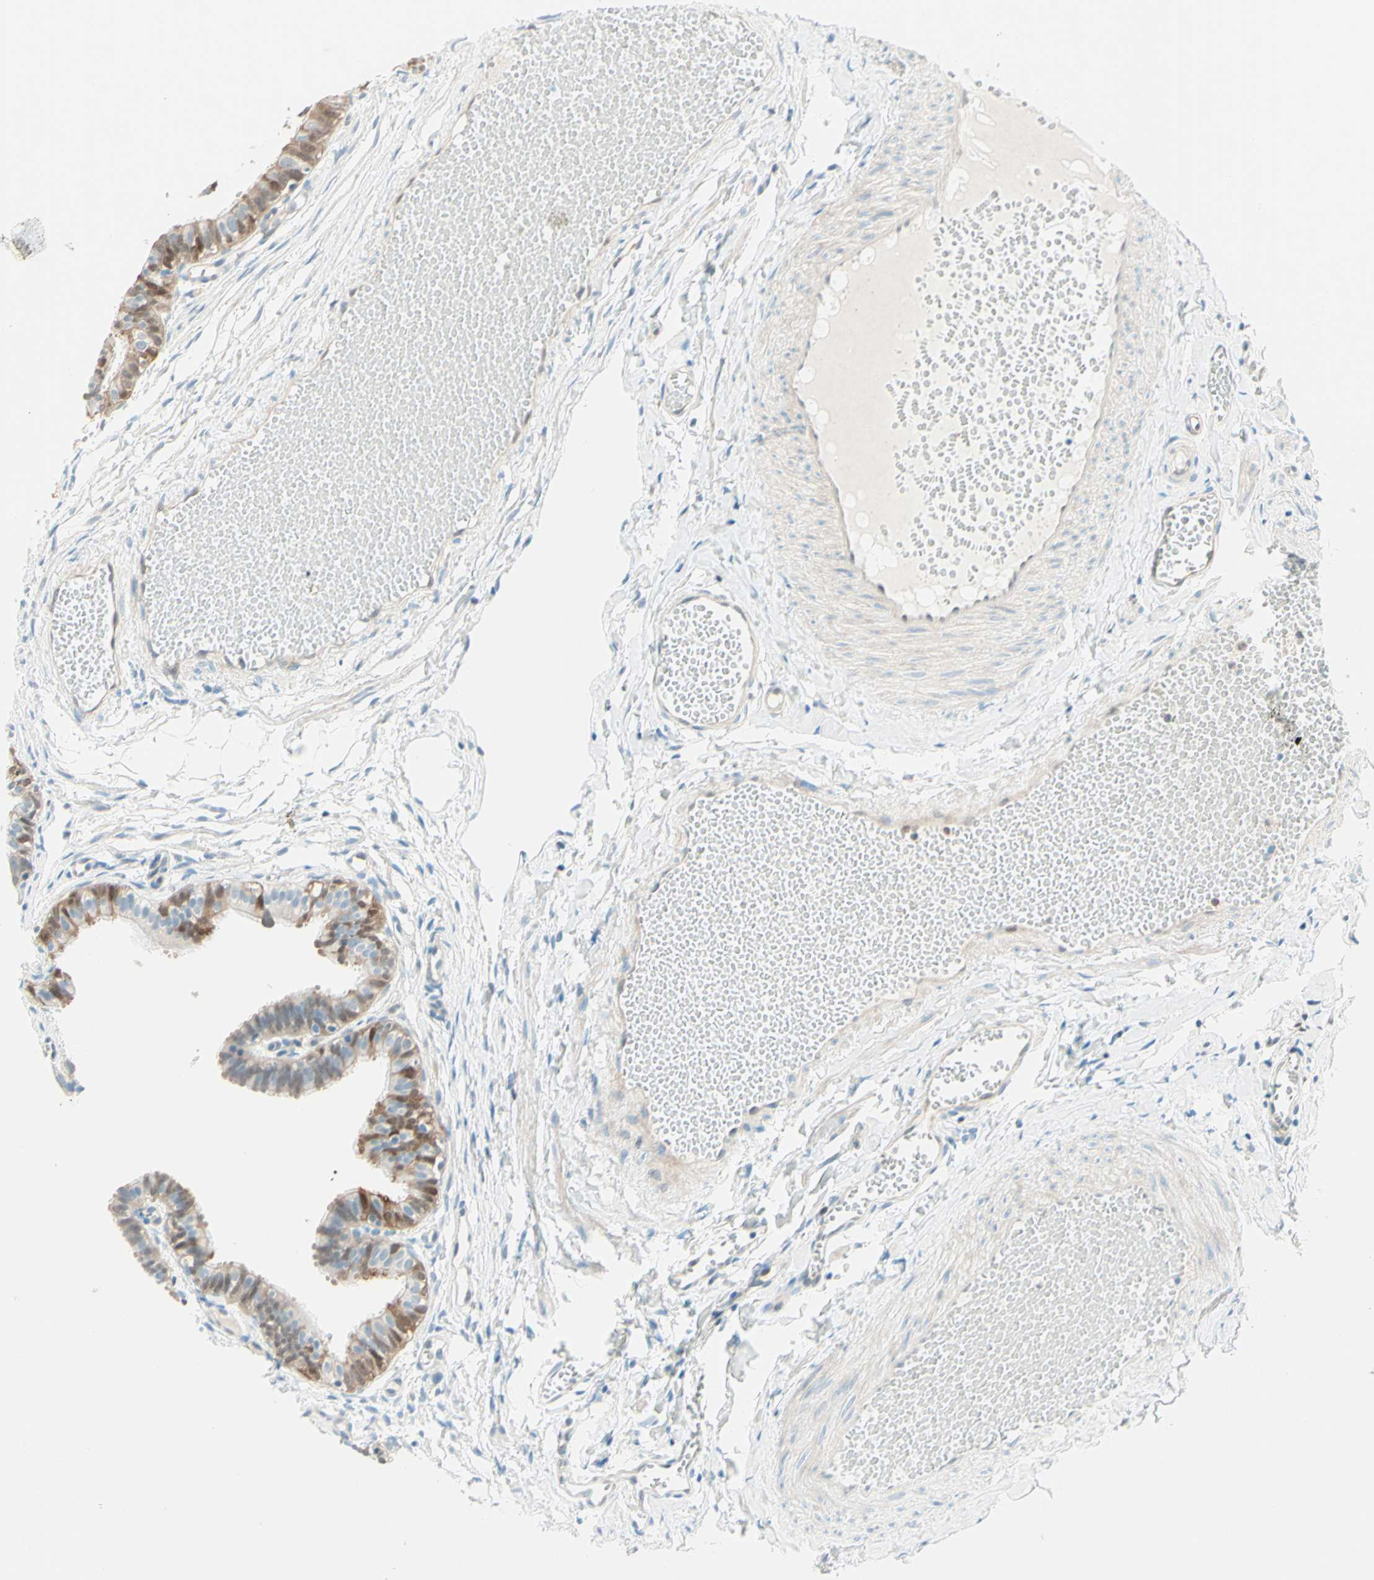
{"staining": {"intensity": "weak", "quantity": ">75%", "location": "cytoplasmic/membranous,nuclear"}, "tissue": "fallopian tube", "cell_type": "Glandular cells", "image_type": "normal", "snomed": [{"axis": "morphology", "description": "Normal tissue, NOS"}, {"axis": "topography", "description": "Fallopian tube"}, {"axis": "topography", "description": "Placenta"}], "caption": "Protein expression analysis of normal fallopian tube demonstrates weak cytoplasmic/membranous,nuclear staining in about >75% of glandular cells. The staining was performed using DAB (3,3'-diaminobenzidine), with brown indicating positive protein expression. Nuclei are stained blue with hematoxylin.", "gene": "UPK3B", "patient": {"sex": "female", "age": 34}}